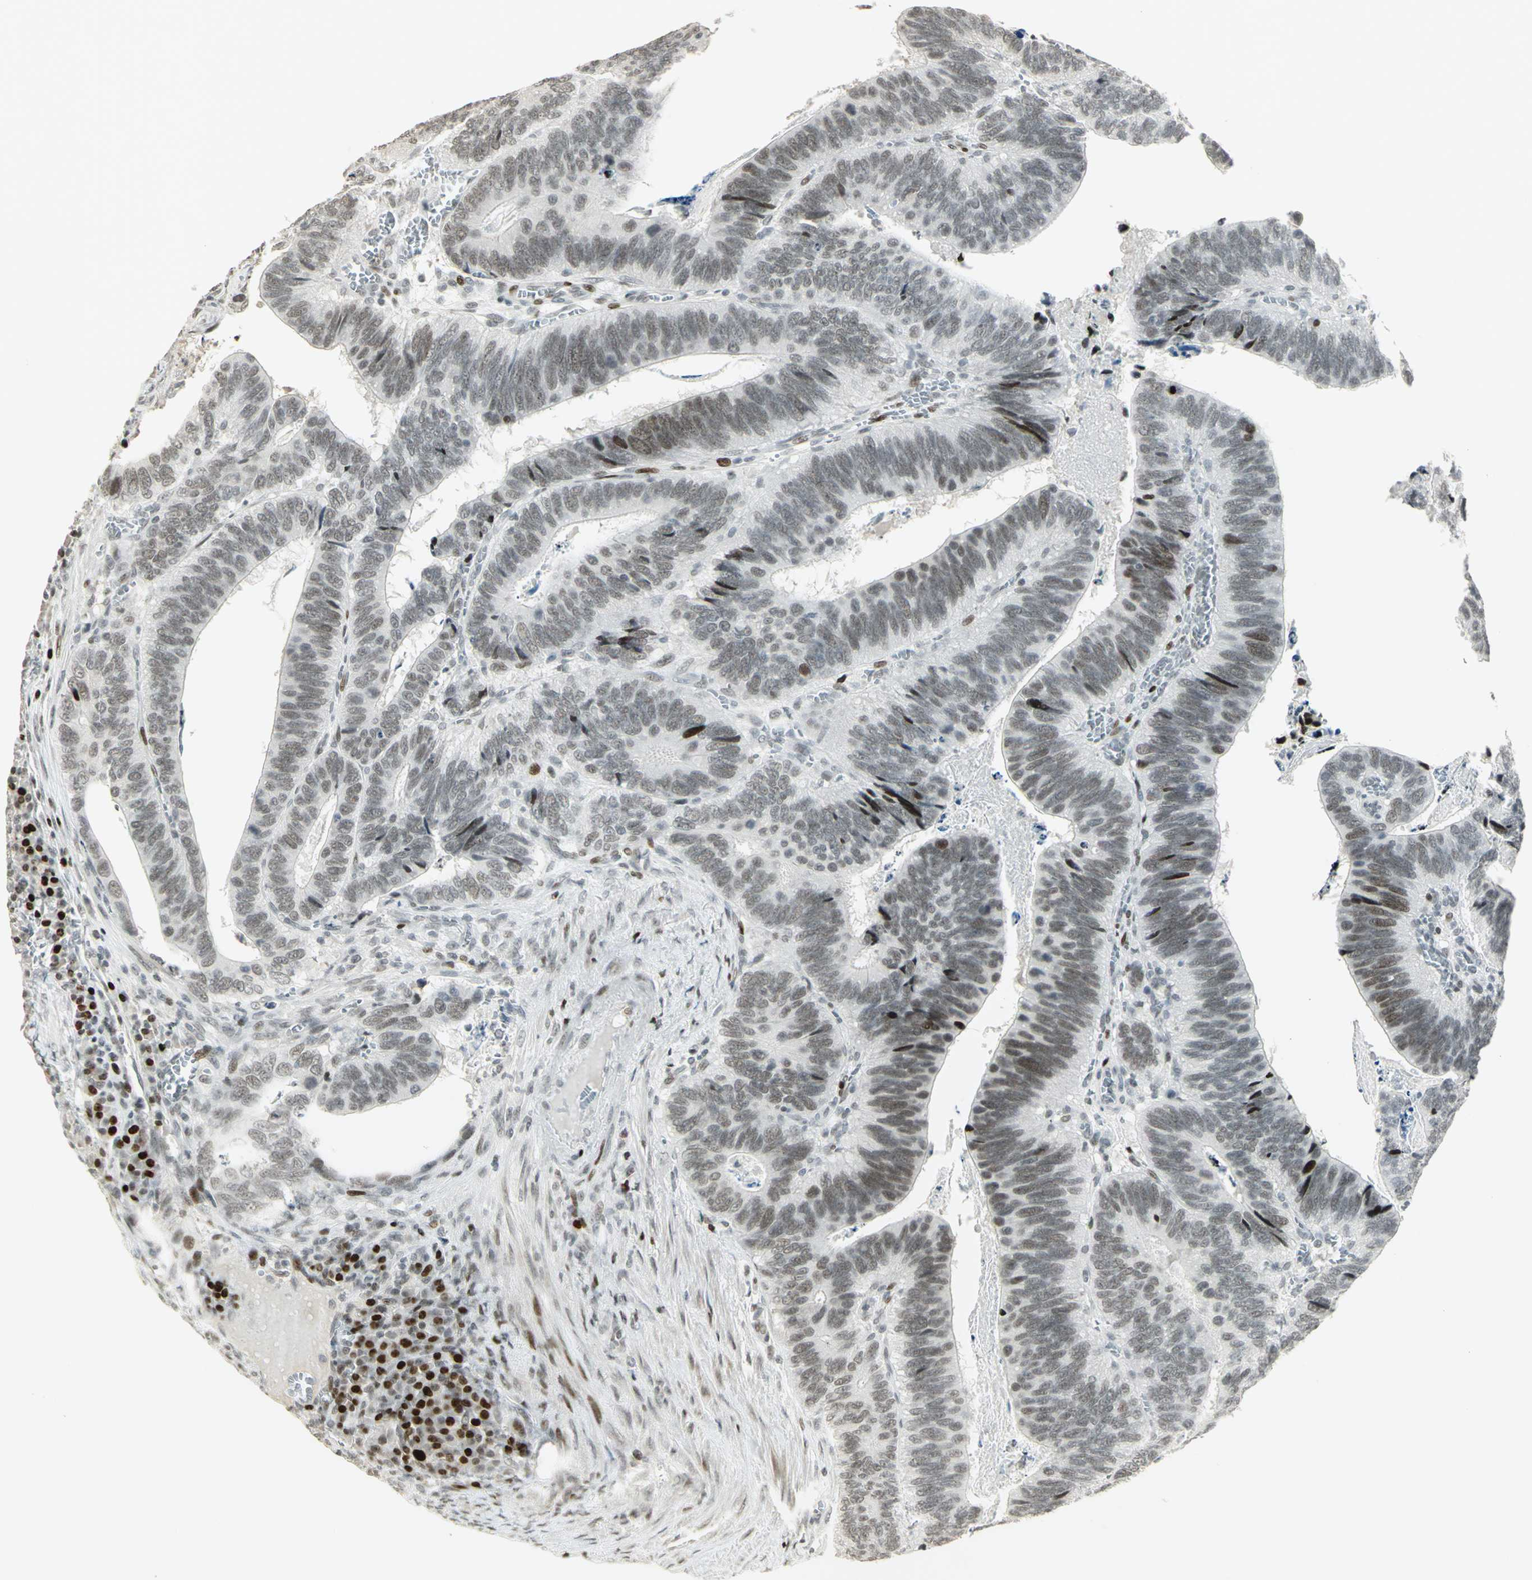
{"staining": {"intensity": "moderate", "quantity": ">75%", "location": "nuclear"}, "tissue": "colorectal cancer", "cell_type": "Tumor cells", "image_type": "cancer", "snomed": [{"axis": "morphology", "description": "Adenocarcinoma, NOS"}, {"axis": "topography", "description": "Colon"}], "caption": "Immunohistochemical staining of colorectal adenocarcinoma demonstrates medium levels of moderate nuclear staining in about >75% of tumor cells.", "gene": "KDM1A", "patient": {"sex": "male", "age": 72}}